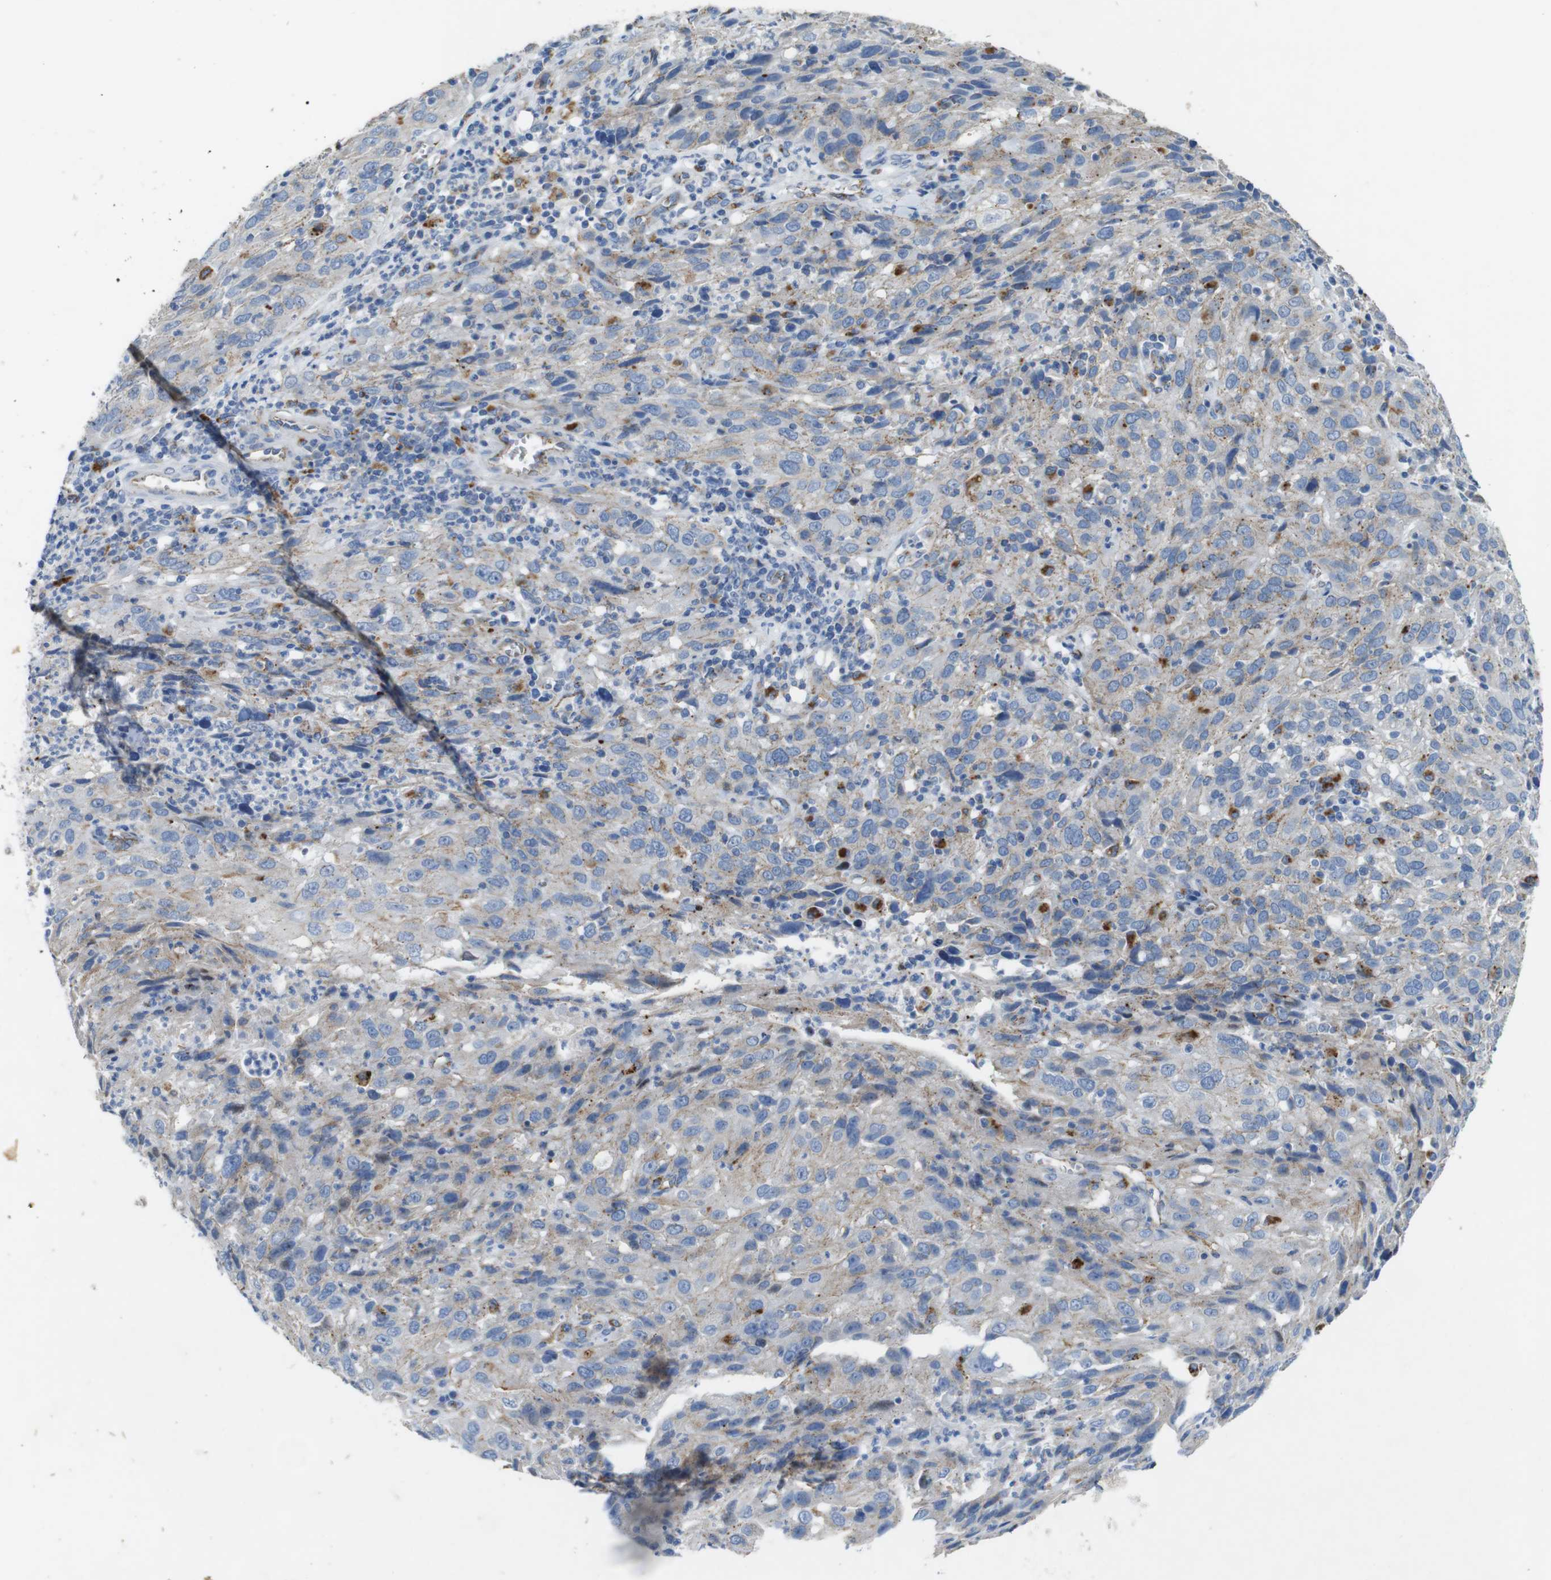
{"staining": {"intensity": "moderate", "quantity": "<25%", "location": "cytoplasmic/membranous"}, "tissue": "cervical cancer", "cell_type": "Tumor cells", "image_type": "cancer", "snomed": [{"axis": "morphology", "description": "Squamous cell carcinoma, NOS"}, {"axis": "topography", "description": "Cervix"}], "caption": "A histopathology image of human squamous cell carcinoma (cervical) stained for a protein displays moderate cytoplasmic/membranous brown staining in tumor cells.", "gene": "NHLRC3", "patient": {"sex": "female", "age": 32}}